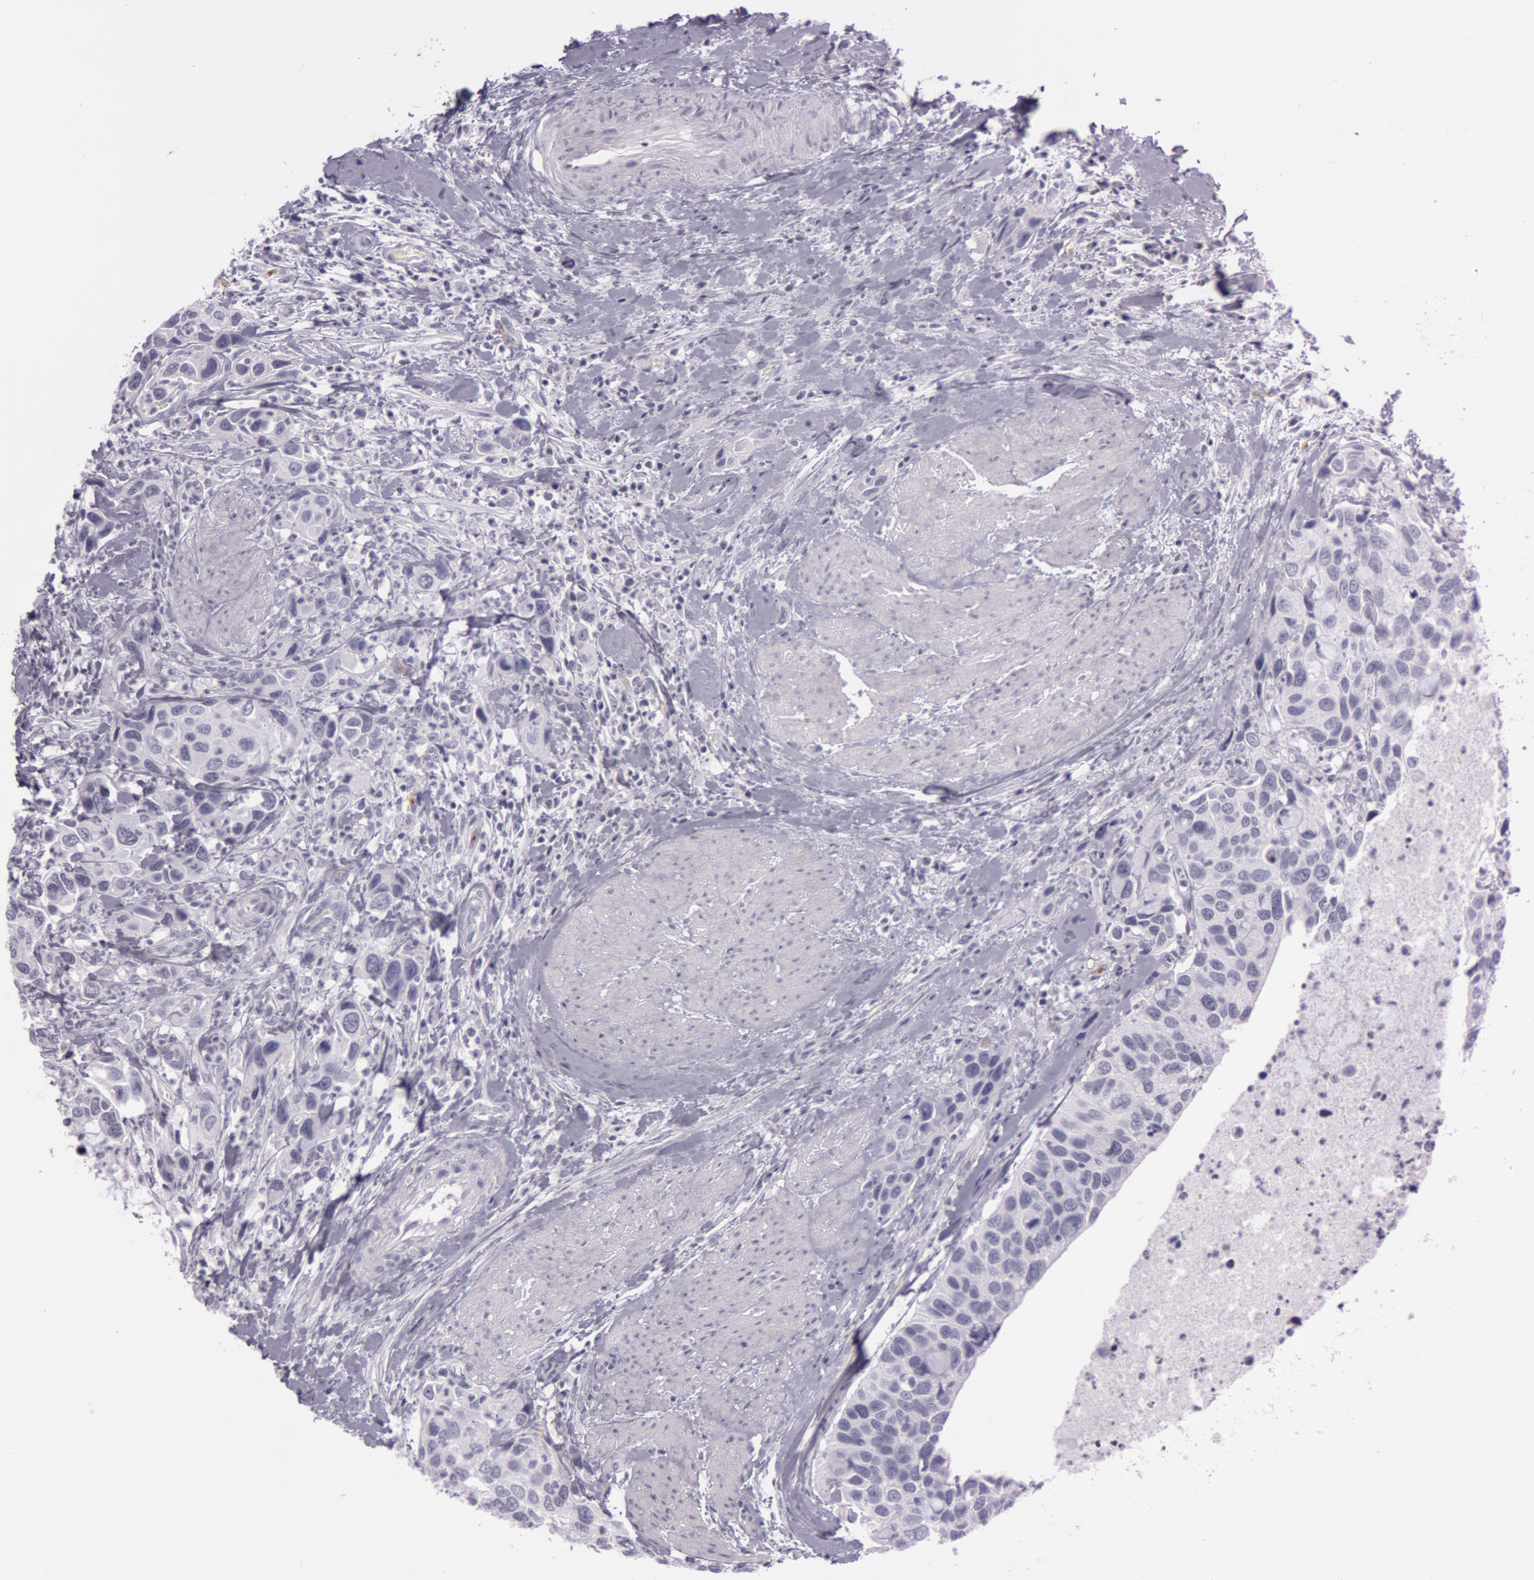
{"staining": {"intensity": "negative", "quantity": "none", "location": "none"}, "tissue": "urothelial cancer", "cell_type": "Tumor cells", "image_type": "cancer", "snomed": [{"axis": "morphology", "description": "Urothelial carcinoma, High grade"}, {"axis": "topography", "description": "Urinary bladder"}], "caption": "Immunohistochemistry (IHC) photomicrograph of neoplastic tissue: human urothelial cancer stained with DAB (3,3'-diaminobenzidine) demonstrates no significant protein expression in tumor cells.", "gene": "FOLH1", "patient": {"sex": "male", "age": 66}}